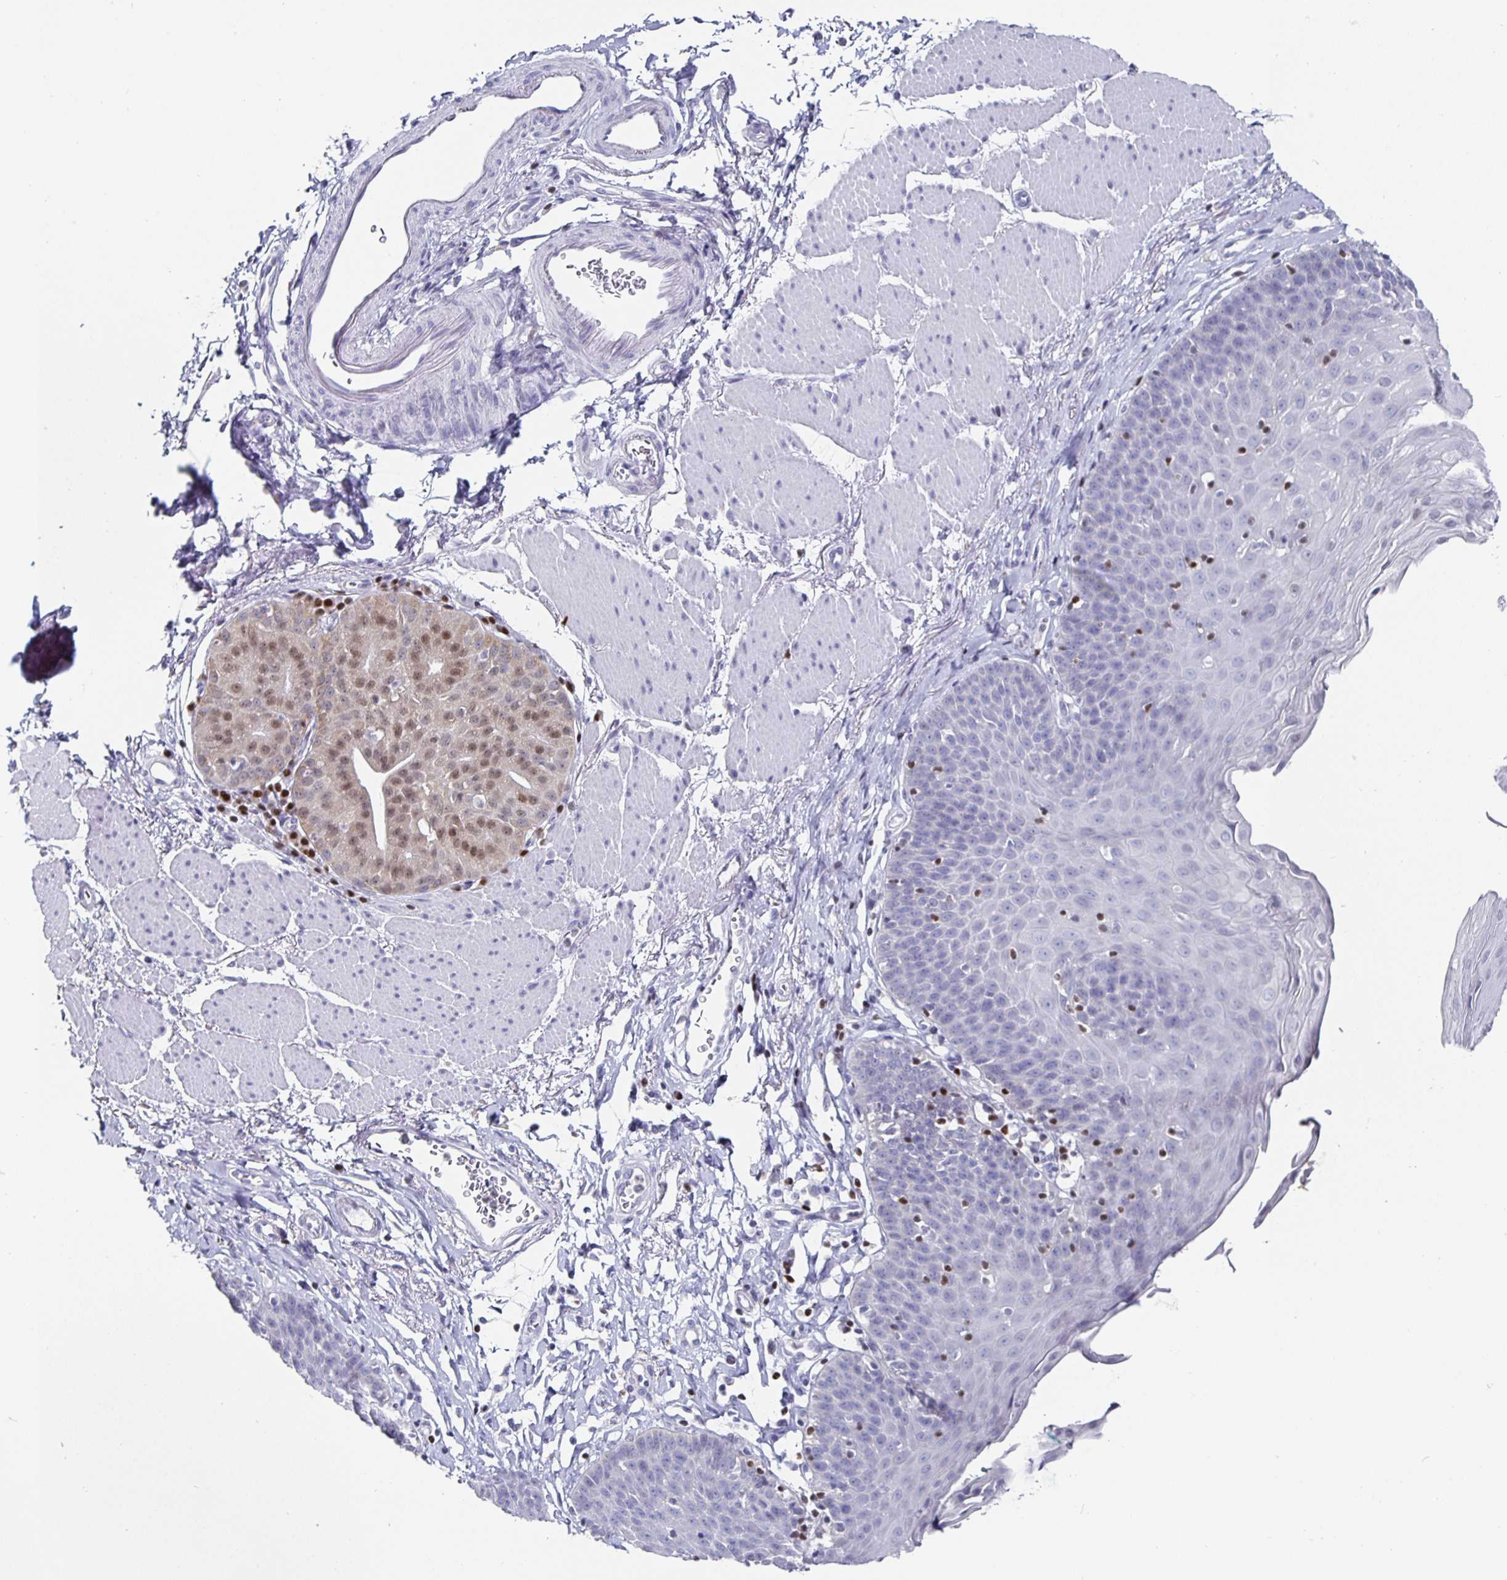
{"staining": {"intensity": "negative", "quantity": "none", "location": "none"}, "tissue": "esophagus", "cell_type": "Squamous epithelial cells", "image_type": "normal", "snomed": [{"axis": "morphology", "description": "Normal tissue, NOS"}, {"axis": "topography", "description": "Esophagus"}], "caption": "The photomicrograph shows no significant positivity in squamous epithelial cells of esophagus. (DAB immunohistochemistry (IHC) with hematoxylin counter stain).", "gene": "RUNX2", "patient": {"sex": "female", "age": 81}}